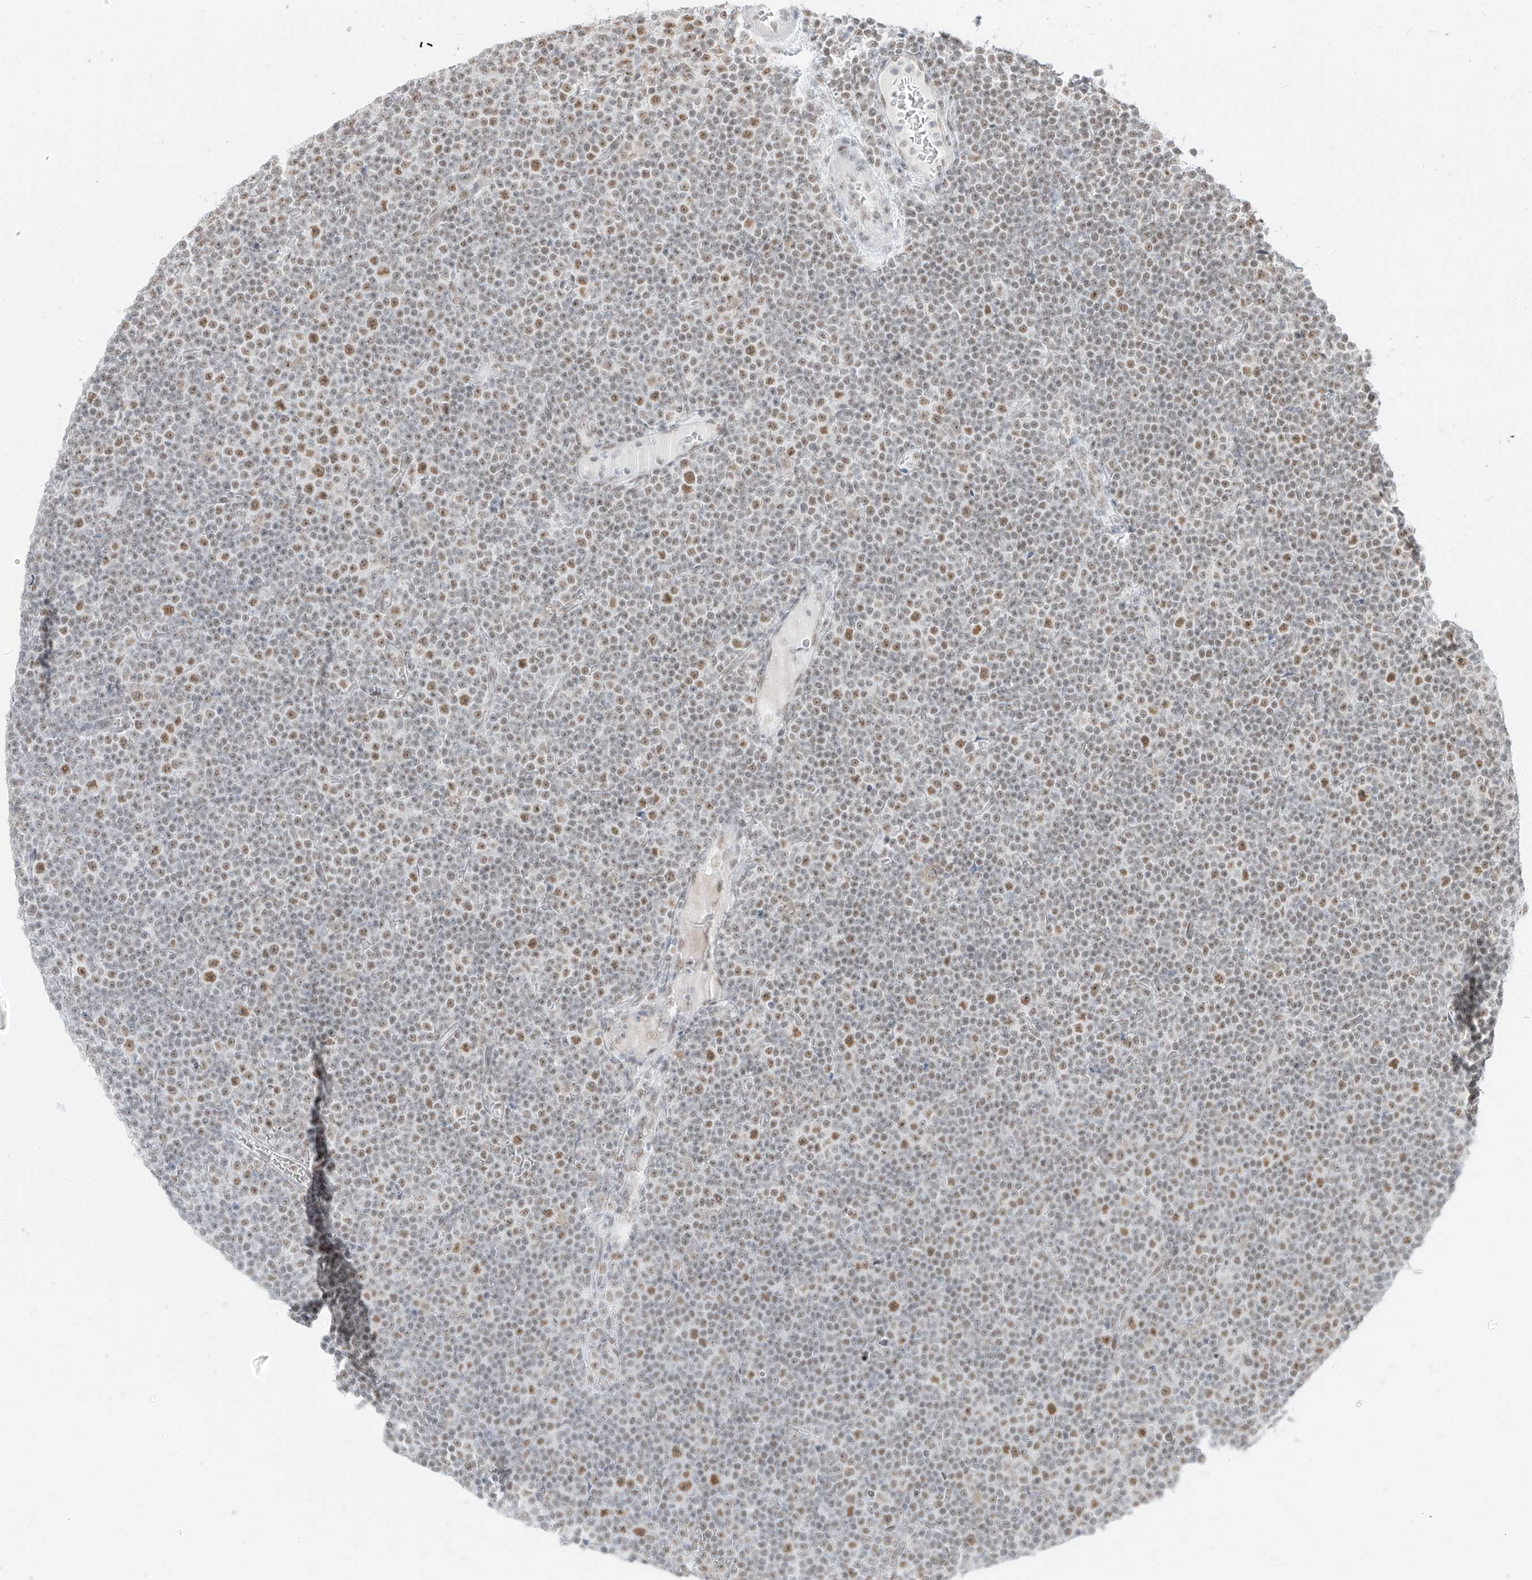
{"staining": {"intensity": "moderate", "quantity": "25%-75%", "location": "nuclear"}, "tissue": "lymphoma", "cell_type": "Tumor cells", "image_type": "cancer", "snomed": [{"axis": "morphology", "description": "Malignant lymphoma, non-Hodgkin's type, Low grade"}, {"axis": "topography", "description": "Lymph node"}], "caption": "IHC photomicrograph of neoplastic tissue: malignant lymphoma, non-Hodgkin's type (low-grade) stained using immunohistochemistry shows medium levels of moderate protein expression localized specifically in the nuclear of tumor cells, appearing as a nuclear brown color.", "gene": "SUPT5H", "patient": {"sex": "female", "age": 67}}